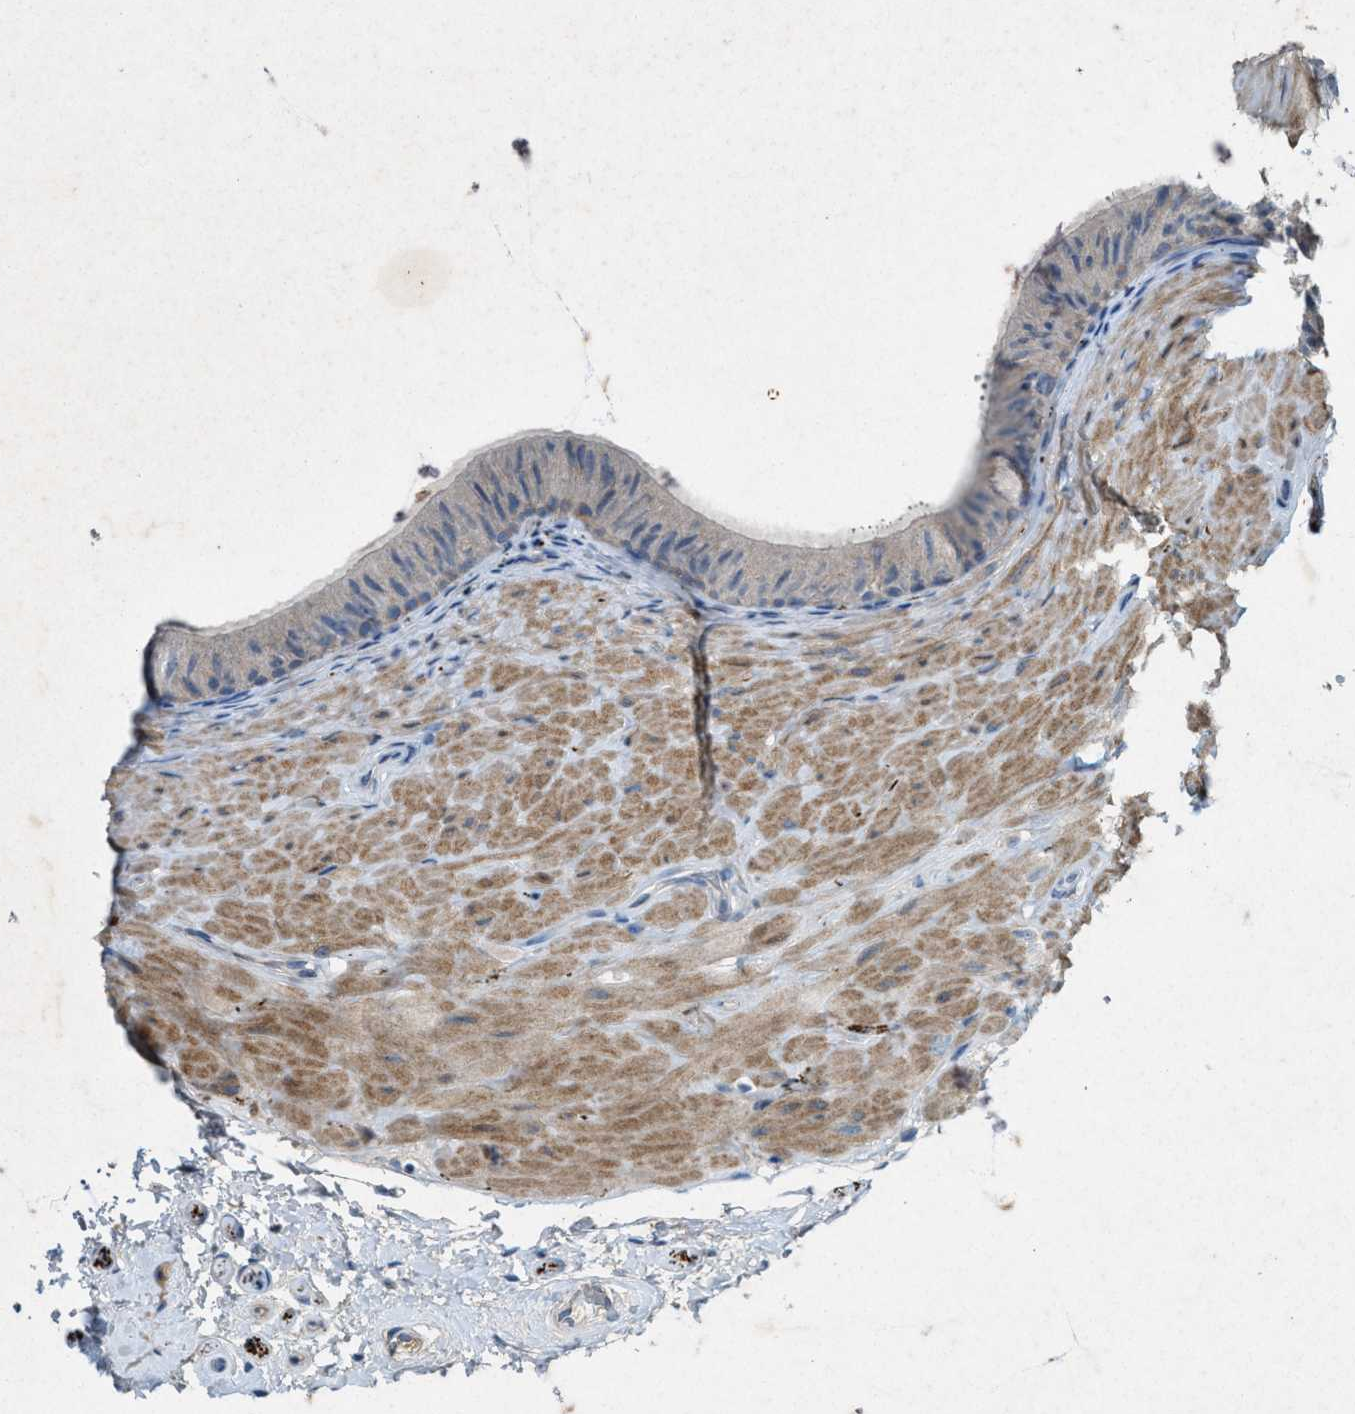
{"staining": {"intensity": "negative", "quantity": "none", "location": "none"}, "tissue": "epididymis", "cell_type": "Glandular cells", "image_type": "normal", "snomed": [{"axis": "morphology", "description": "Normal tissue, NOS"}, {"axis": "topography", "description": "Epididymis"}], "caption": "Glandular cells show no significant protein staining in unremarkable epididymis. The staining was performed using DAB to visualize the protein expression in brown, while the nuclei were stained in blue with hematoxylin (Magnification: 20x).", "gene": "URGCP", "patient": {"sex": "male", "age": 34}}